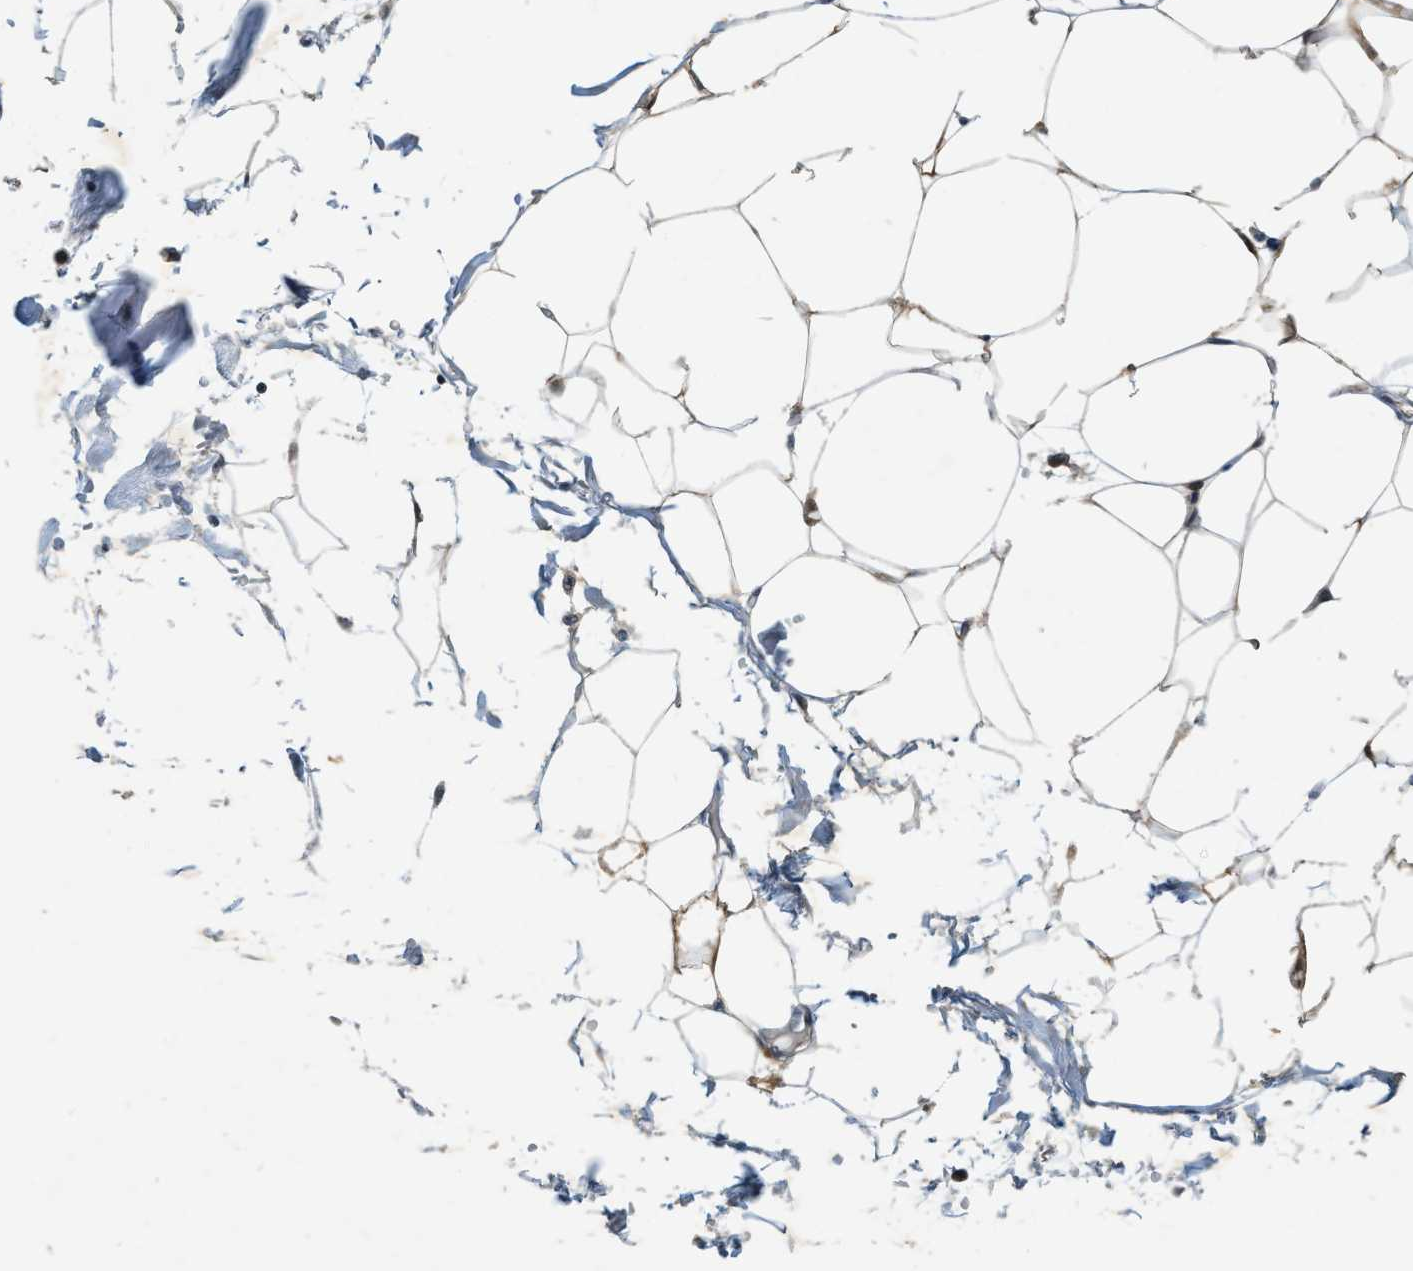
{"staining": {"intensity": "moderate", "quantity": ">75%", "location": "cytoplasmic/membranous"}, "tissue": "adipose tissue", "cell_type": "Adipocytes", "image_type": "normal", "snomed": [{"axis": "morphology", "description": "Normal tissue, NOS"}, {"axis": "morphology", "description": "Adenocarcinoma, NOS"}, {"axis": "topography", "description": "Colon"}, {"axis": "topography", "description": "Peripheral nerve tissue"}], "caption": "Adipocytes show moderate cytoplasmic/membranous expression in approximately >75% of cells in unremarkable adipose tissue.", "gene": "PDCL3", "patient": {"sex": "male", "age": 14}}